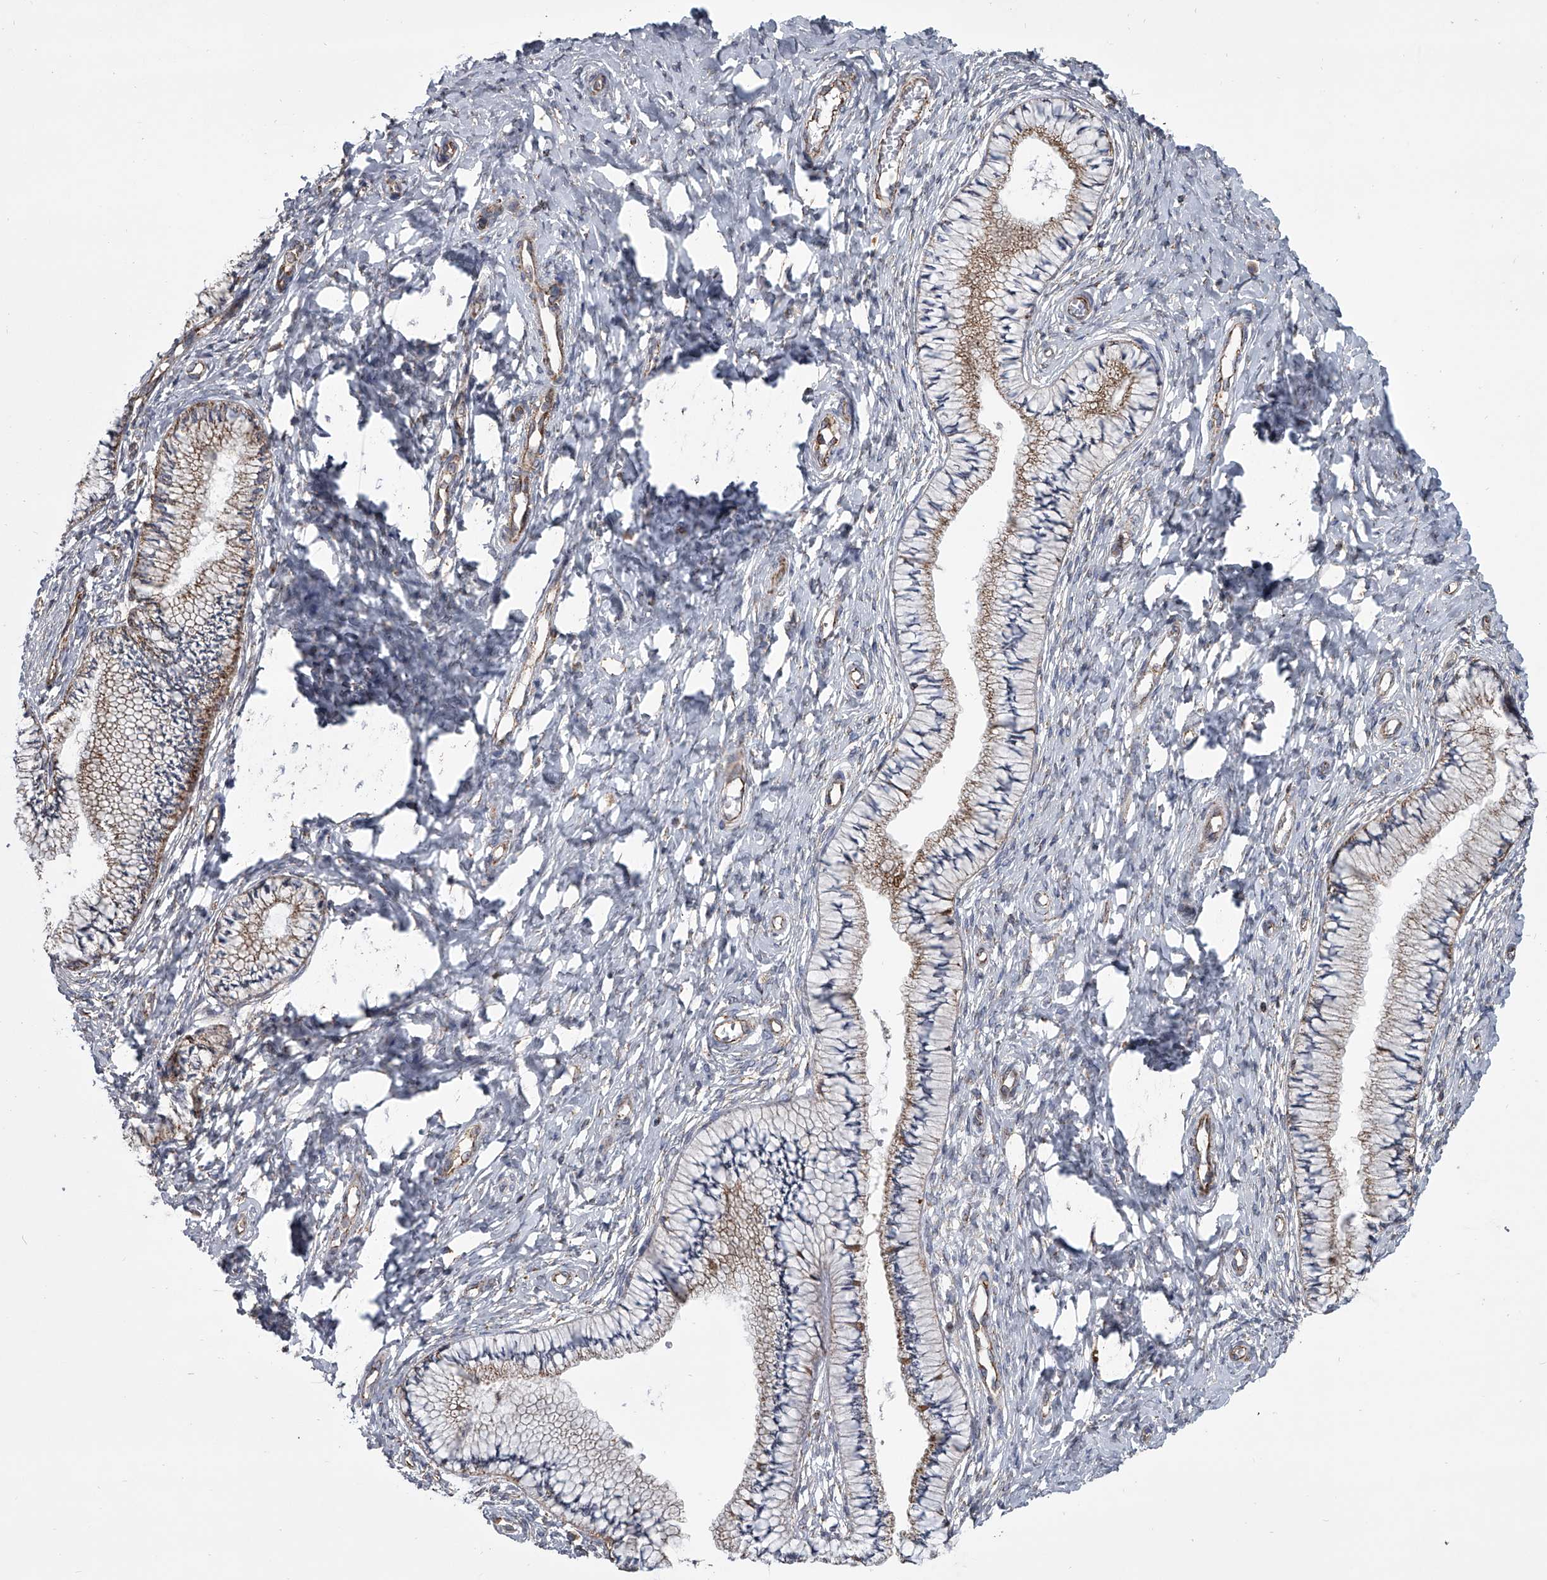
{"staining": {"intensity": "moderate", "quantity": "25%-75%", "location": "cytoplasmic/membranous"}, "tissue": "cervix", "cell_type": "Glandular cells", "image_type": "normal", "snomed": [{"axis": "morphology", "description": "Normal tissue, NOS"}, {"axis": "topography", "description": "Cervix"}], "caption": "Immunohistochemical staining of unremarkable human cervix shows 25%-75% levels of moderate cytoplasmic/membranous protein staining in approximately 25%-75% of glandular cells. Nuclei are stained in blue.", "gene": "ZC3H15", "patient": {"sex": "female", "age": 36}}